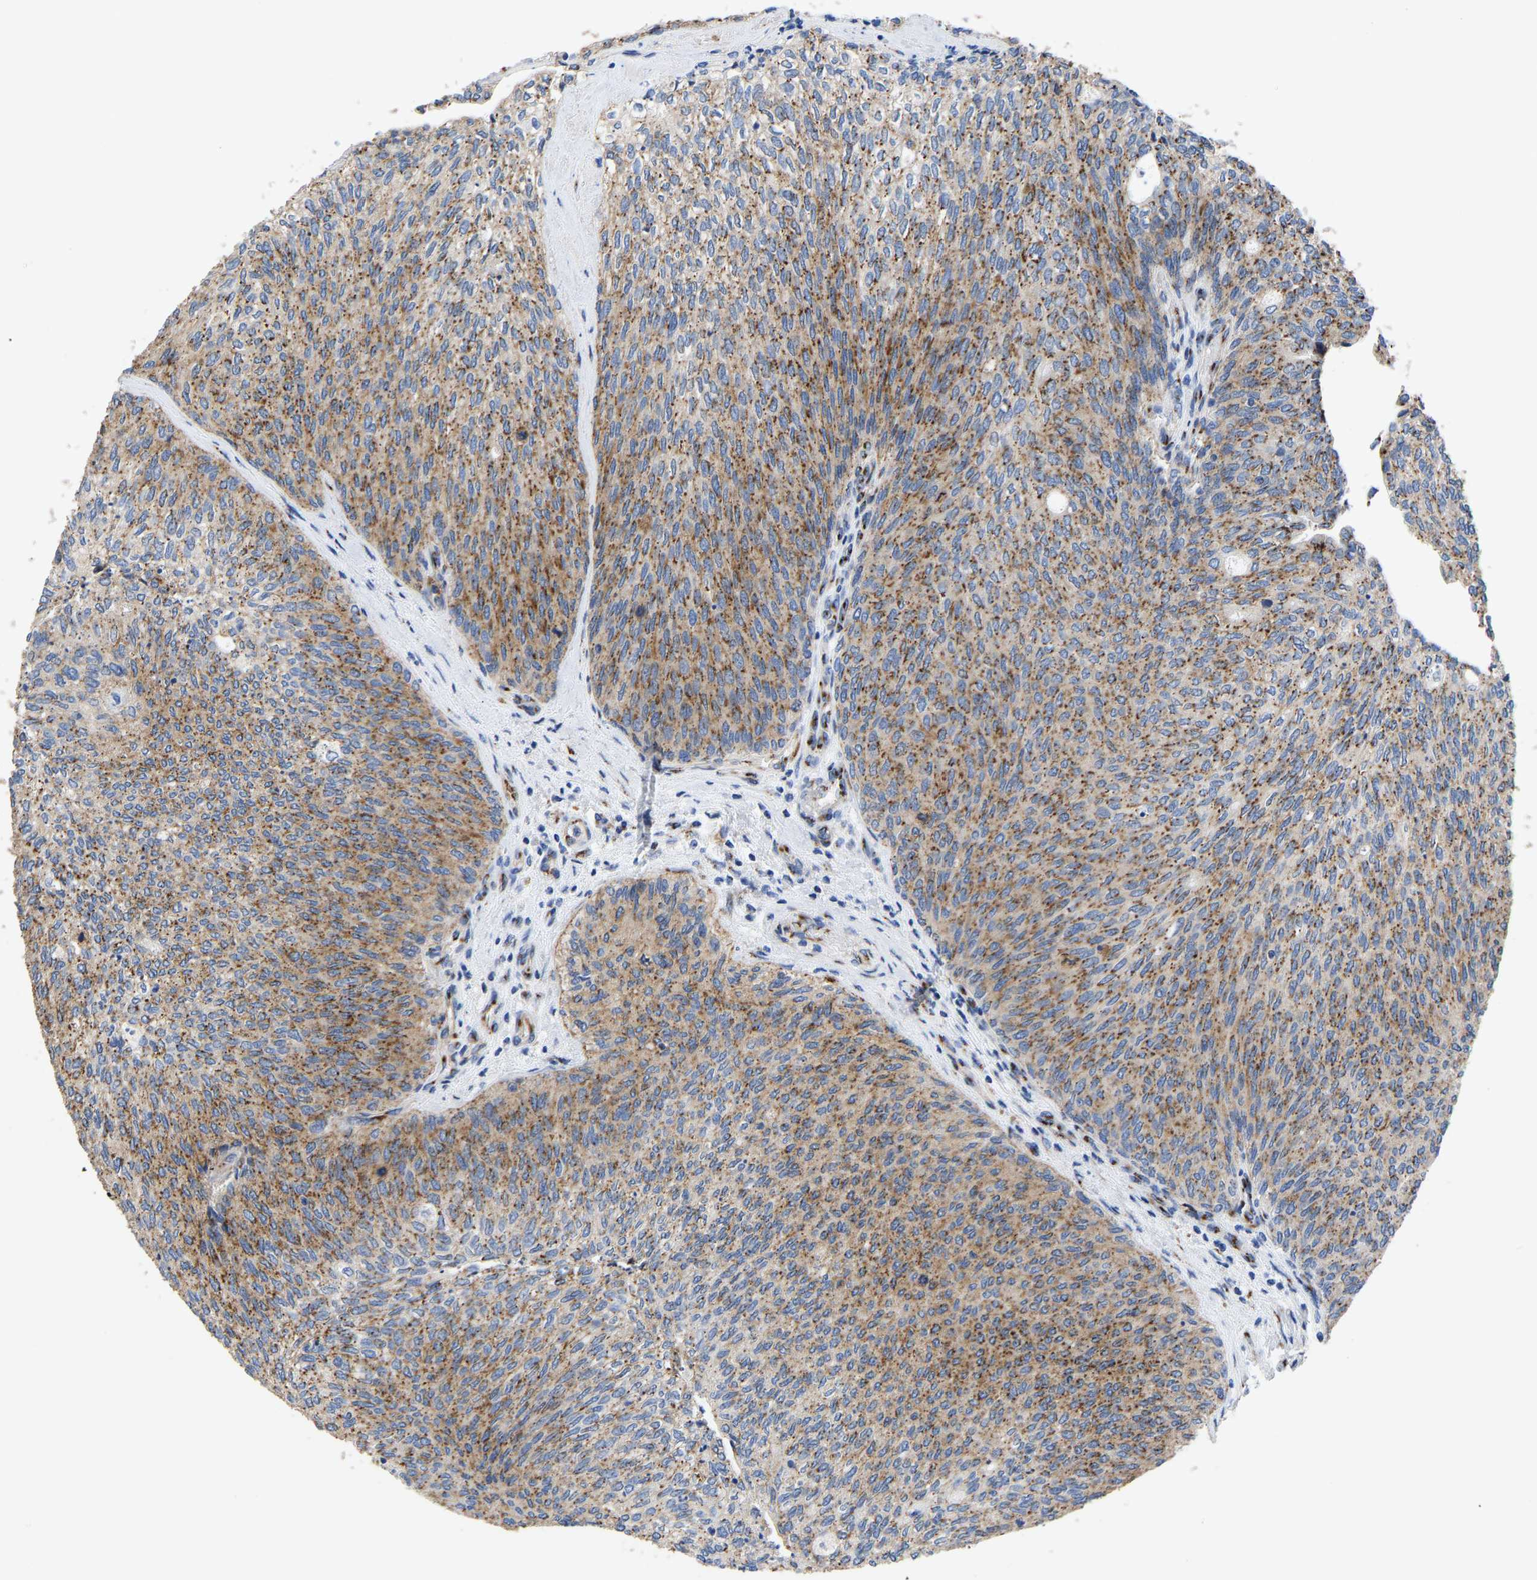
{"staining": {"intensity": "moderate", "quantity": ">75%", "location": "cytoplasmic/membranous"}, "tissue": "urothelial cancer", "cell_type": "Tumor cells", "image_type": "cancer", "snomed": [{"axis": "morphology", "description": "Urothelial carcinoma, Low grade"}, {"axis": "topography", "description": "Urinary bladder"}], "caption": "Brown immunohistochemical staining in urothelial carcinoma (low-grade) reveals moderate cytoplasmic/membranous staining in approximately >75% of tumor cells. (Stains: DAB (3,3'-diaminobenzidine) in brown, nuclei in blue, Microscopy: brightfield microscopy at high magnification).", "gene": "TMEM87A", "patient": {"sex": "female", "age": 79}}